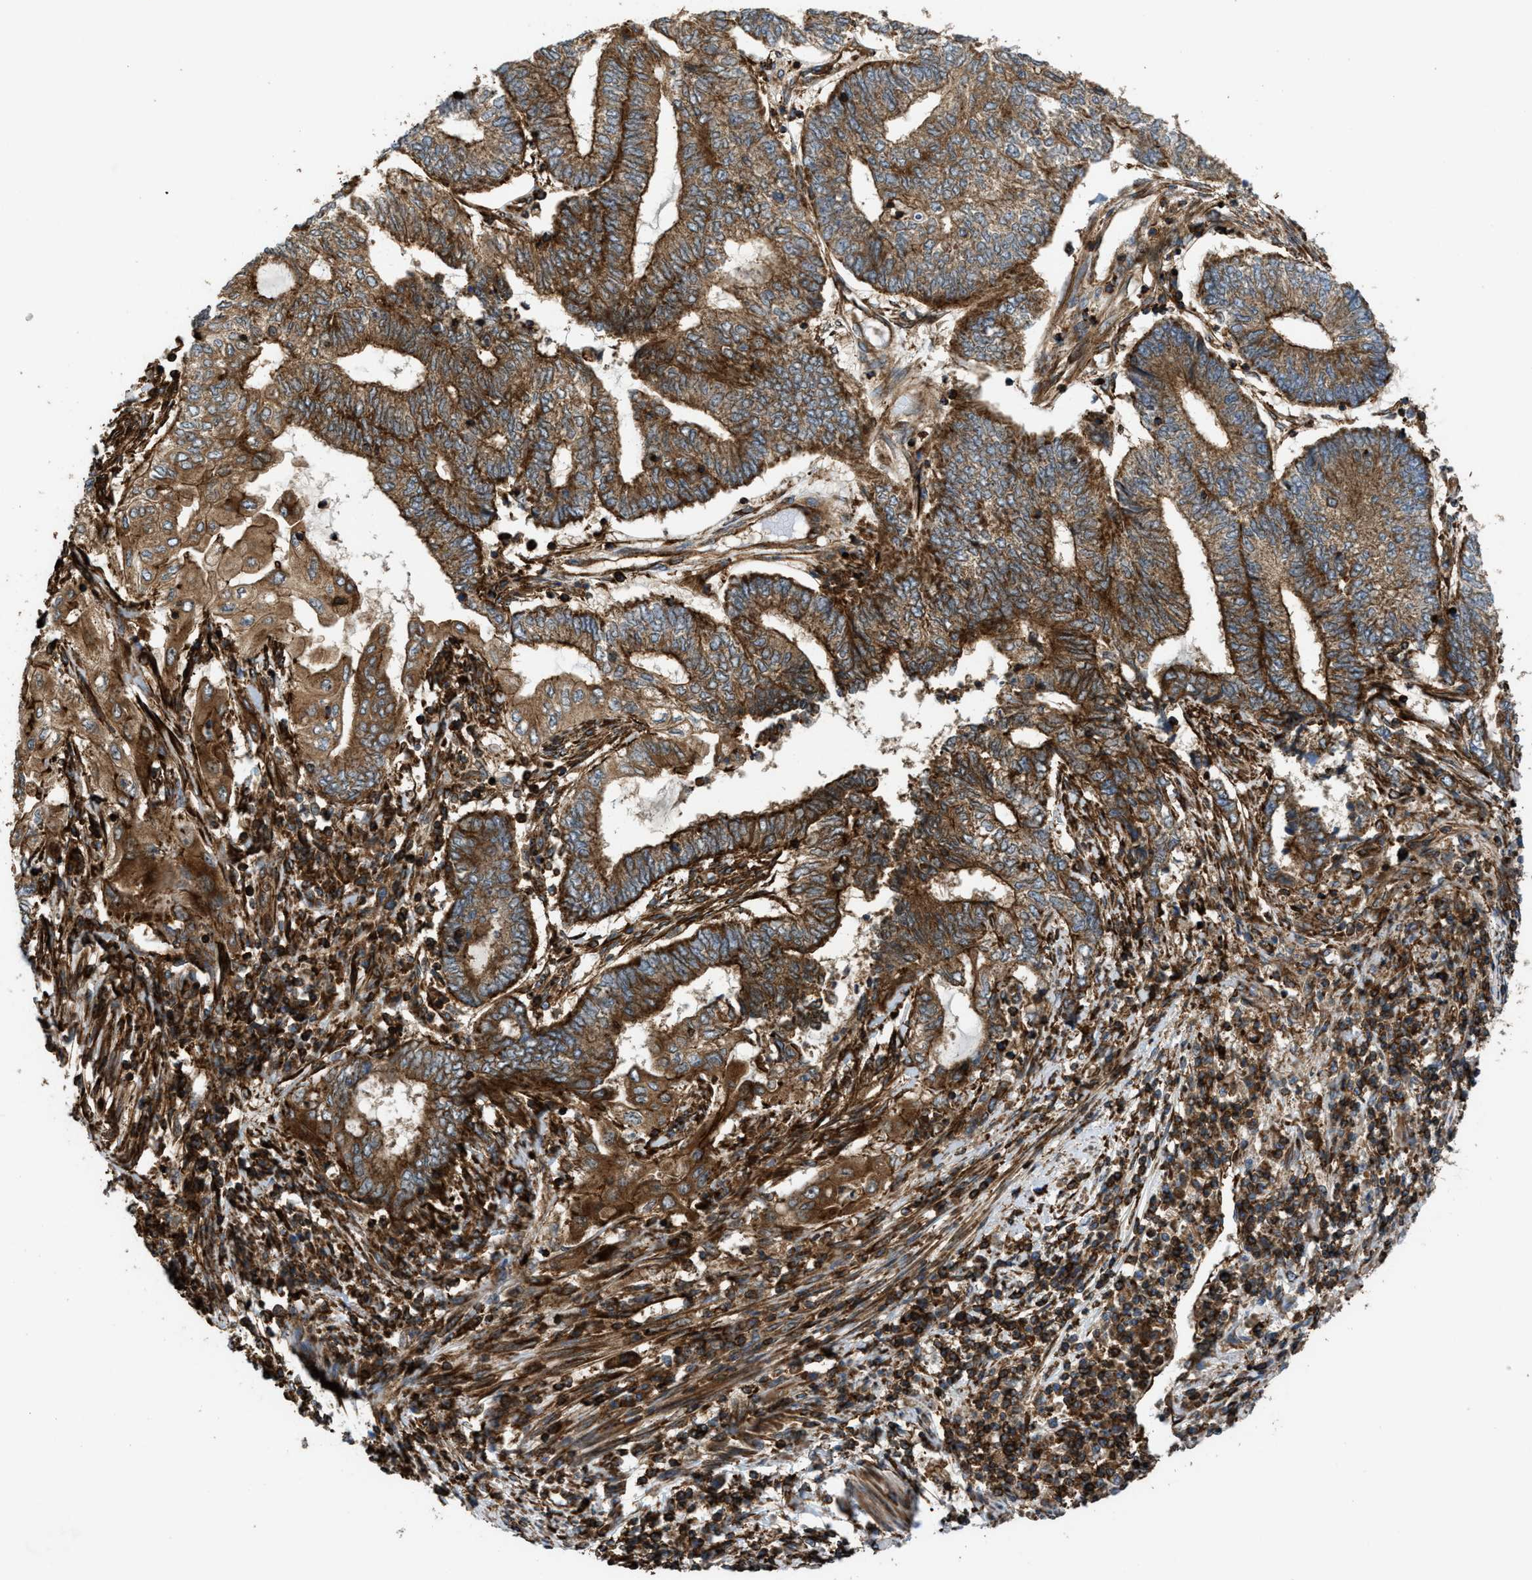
{"staining": {"intensity": "strong", "quantity": ">75%", "location": "cytoplasmic/membranous"}, "tissue": "endometrial cancer", "cell_type": "Tumor cells", "image_type": "cancer", "snomed": [{"axis": "morphology", "description": "Adenocarcinoma, NOS"}, {"axis": "topography", "description": "Uterus"}, {"axis": "topography", "description": "Endometrium"}], "caption": "The micrograph displays staining of endometrial adenocarcinoma, revealing strong cytoplasmic/membranous protein positivity (brown color) within tumor cells.", "gene": "EGLN1", "patient": {"sex": "female", "age": 70}}